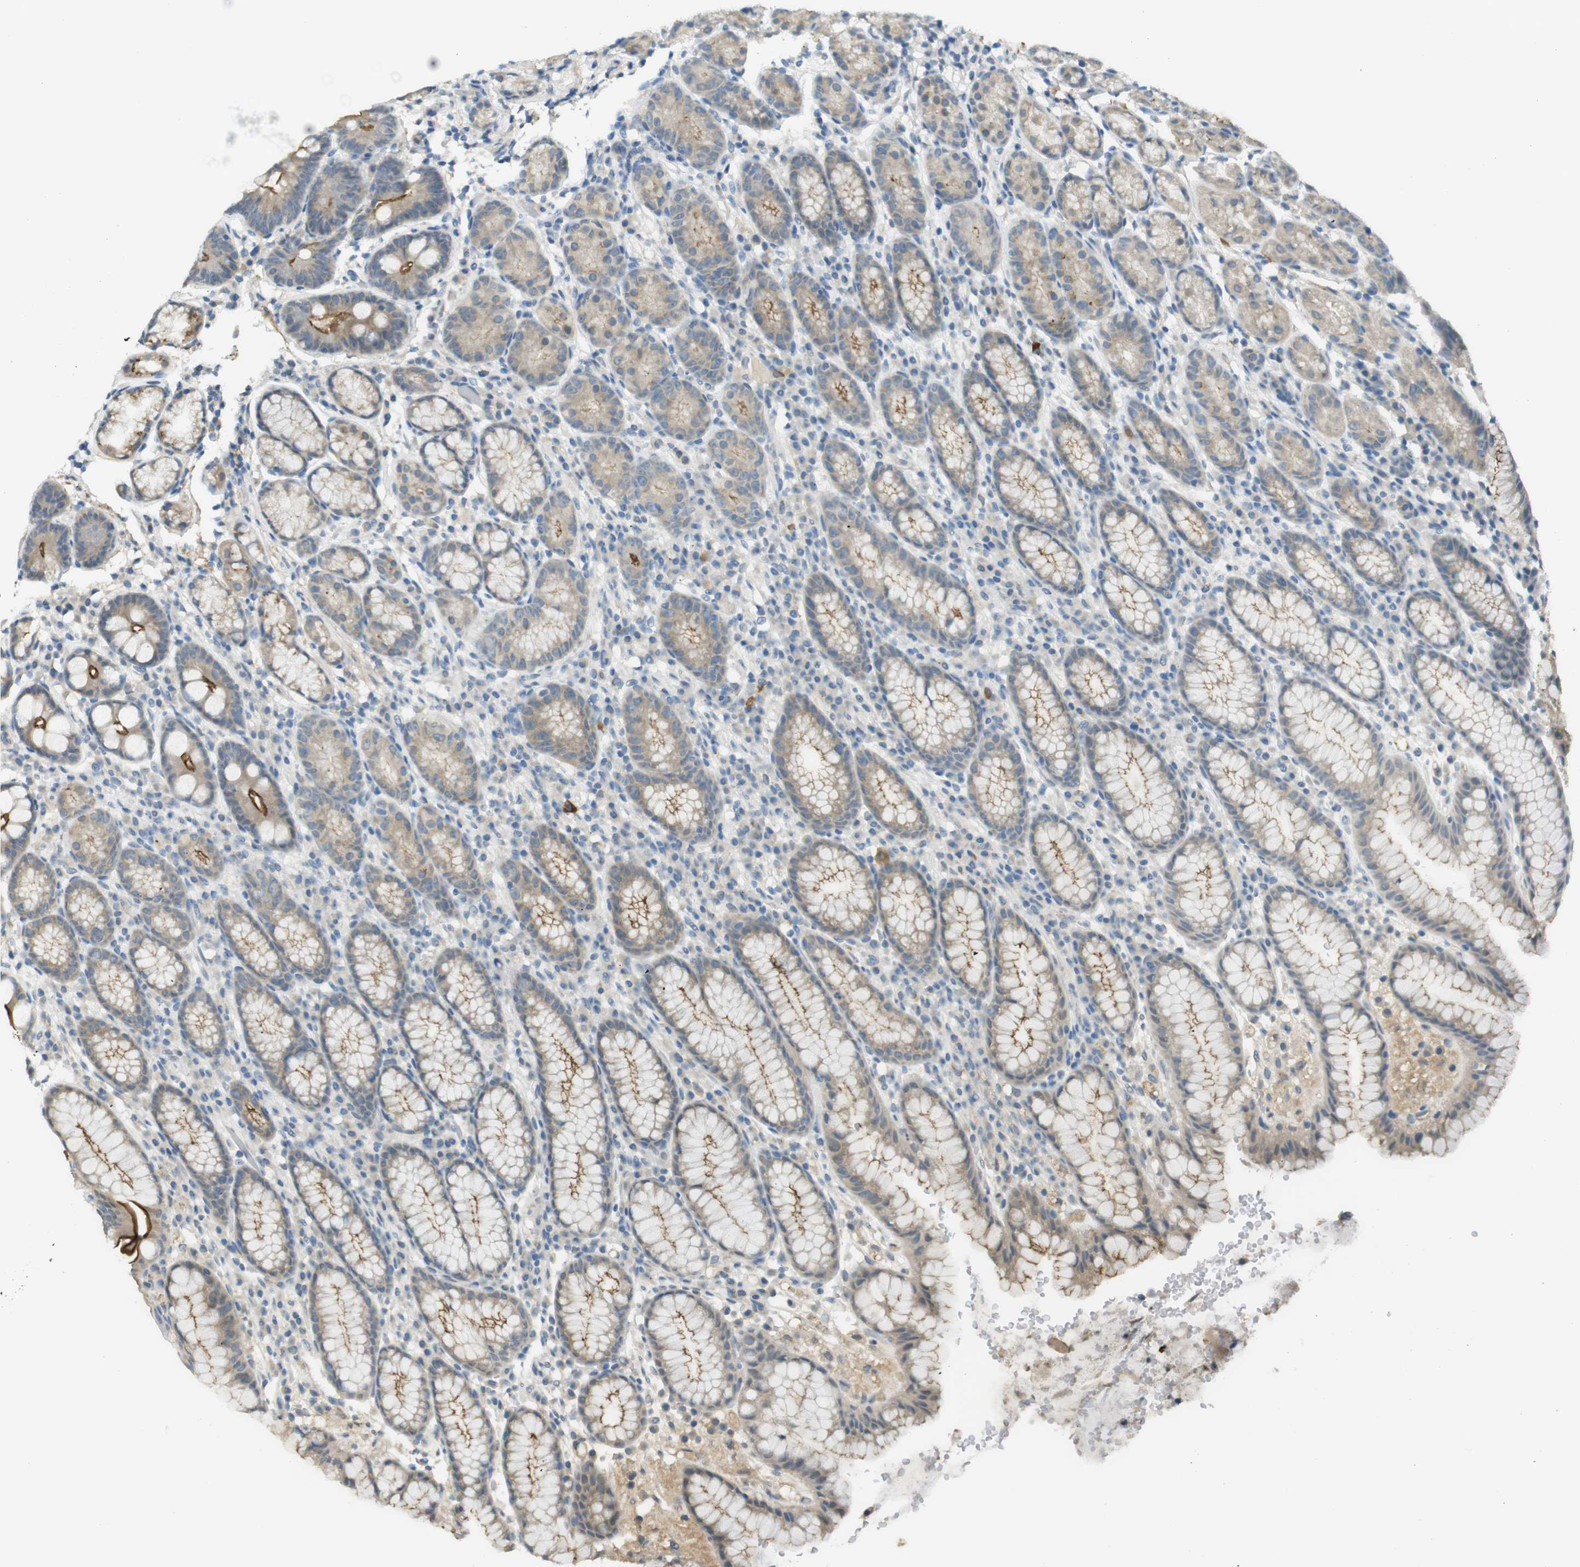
{"staining": {"intensity": "moderate", "quantity": ">75%", "location": "cytoplasmic/membranous"}, "tissue": "stomach", "cell_type": "Glandular cells", "image_type": "normal", "snomed": [{"axis": "morphology", "description": "Normal tissue, NOS"}, {"axis": "topography", "description": "Stomach, lower"}], "caption": "The photomicrograph demonstrates immunohistochemical staining of unremarkable stomach. There is moderate cytoplasmic/membranous expression is appreciated in approximately >75% of glandular cells.", "gene": "UGT8", "patient": {"sex": "male", "age": 52}}